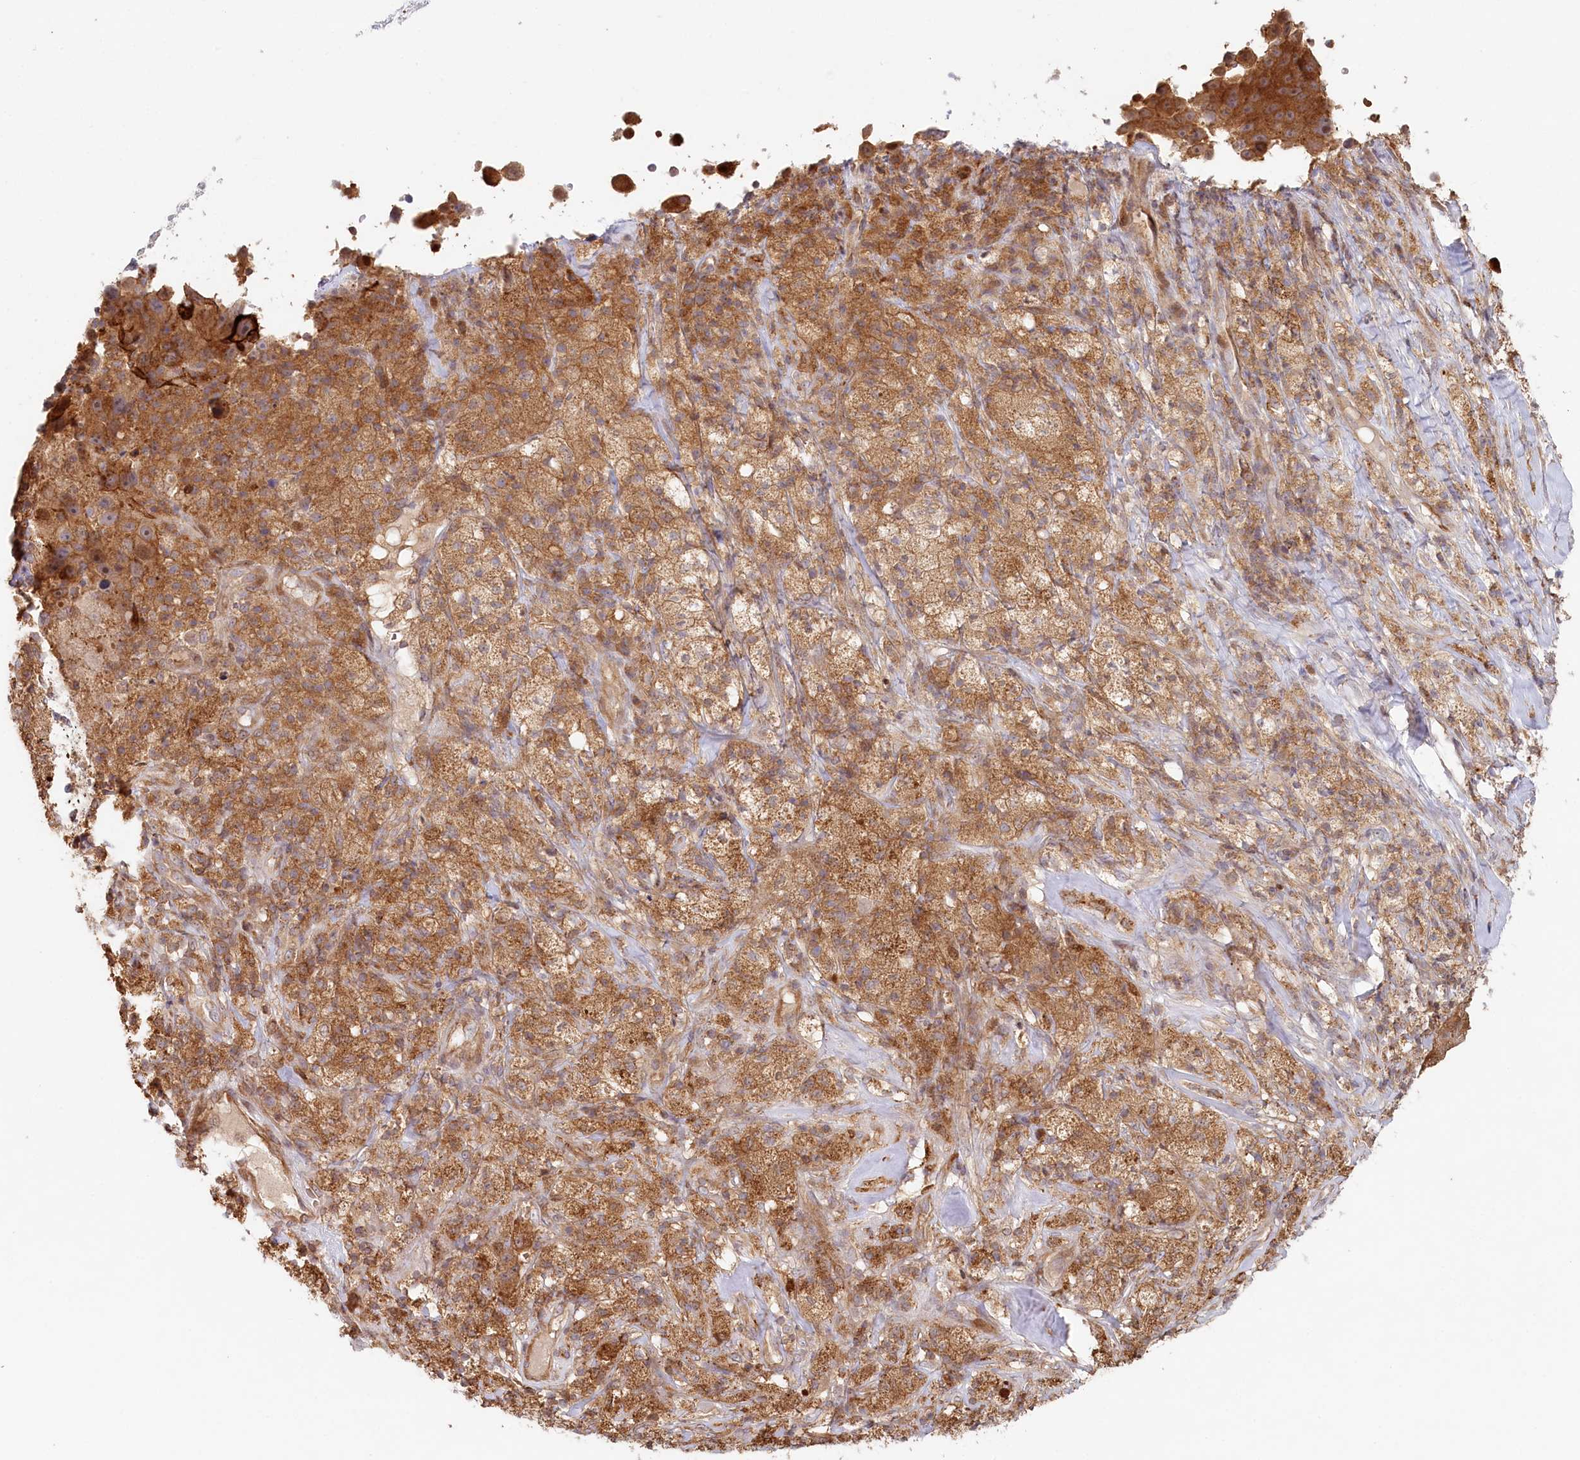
{"staining": {"intensity": "moderate", "quantity": ">75%", "location": "cytoplasmic/membranous"}, "tissue": "melanoma", "cell_type": "Tumor cells", "image_type": "cancer", "snomed": [{"axis": "morphology", "description": "Malignant melanoma, Metastatic site"}, {"axis": "topography", "description": "Lymph node"}], "caption": "Tumor cells exhibit moderate cytoplasmic/membranous staining in about >75% of cells in malignant melanoma (metastatic site).", "gene": "HAL", "patient": {"sex": "male", "age": 62}}